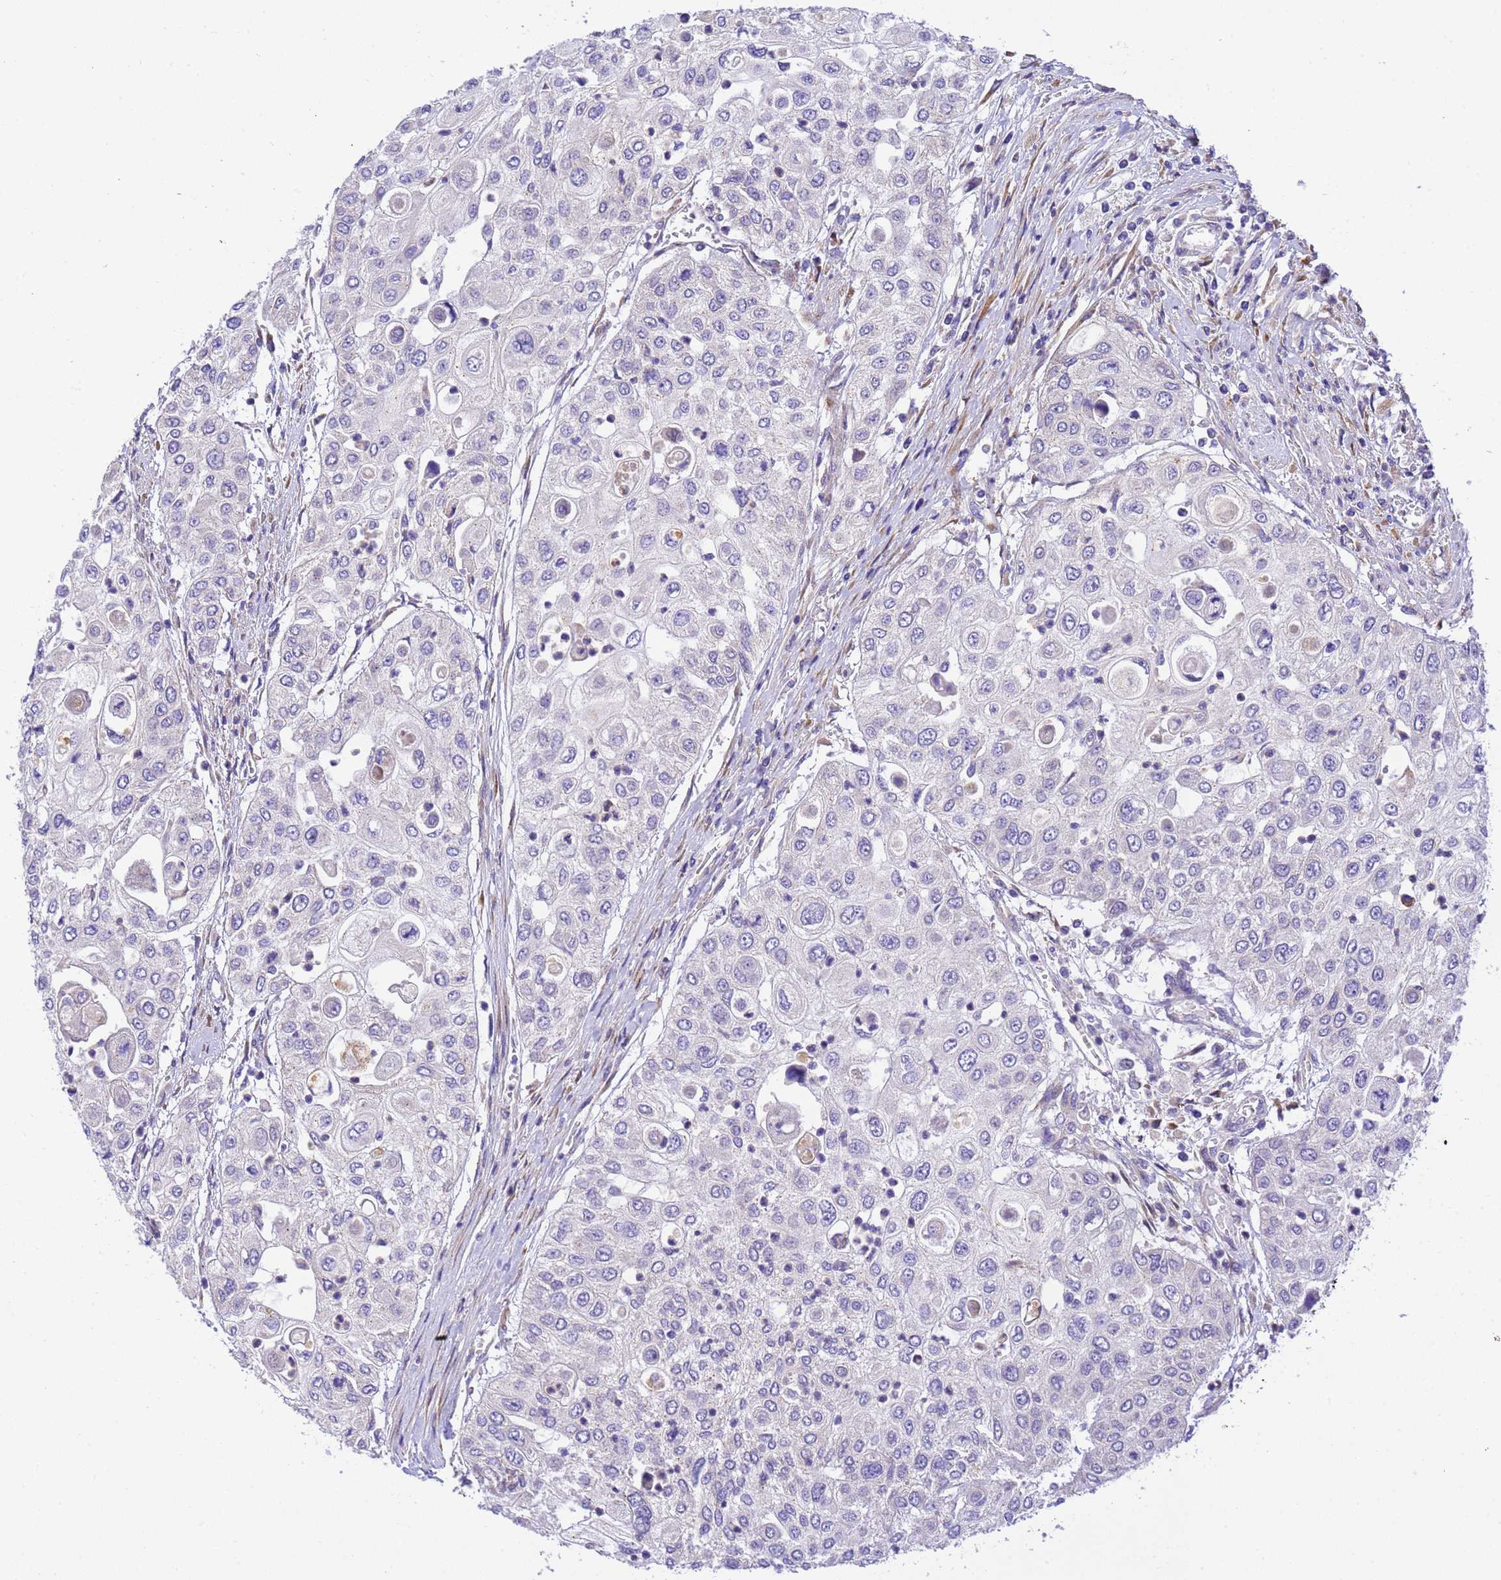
{"staining": {"intensity": "negative", "quantity": "none", "location": "none"}, "tissue": "urothelial cancer", "cell_type": "Tumor cells", "image_type": "cancer", "snomed": [{"axis": "morphology", "description": "Urothelial carcinoma, High grade"}, {"axis": "topography", "description": "Urinary bladder"}], "caption": "There is no significant positivity in tumor cells of high-grade urothelial carcinoma.", "gene": "RHBDD3", "patient": {"sex": "female", "age": 79}}